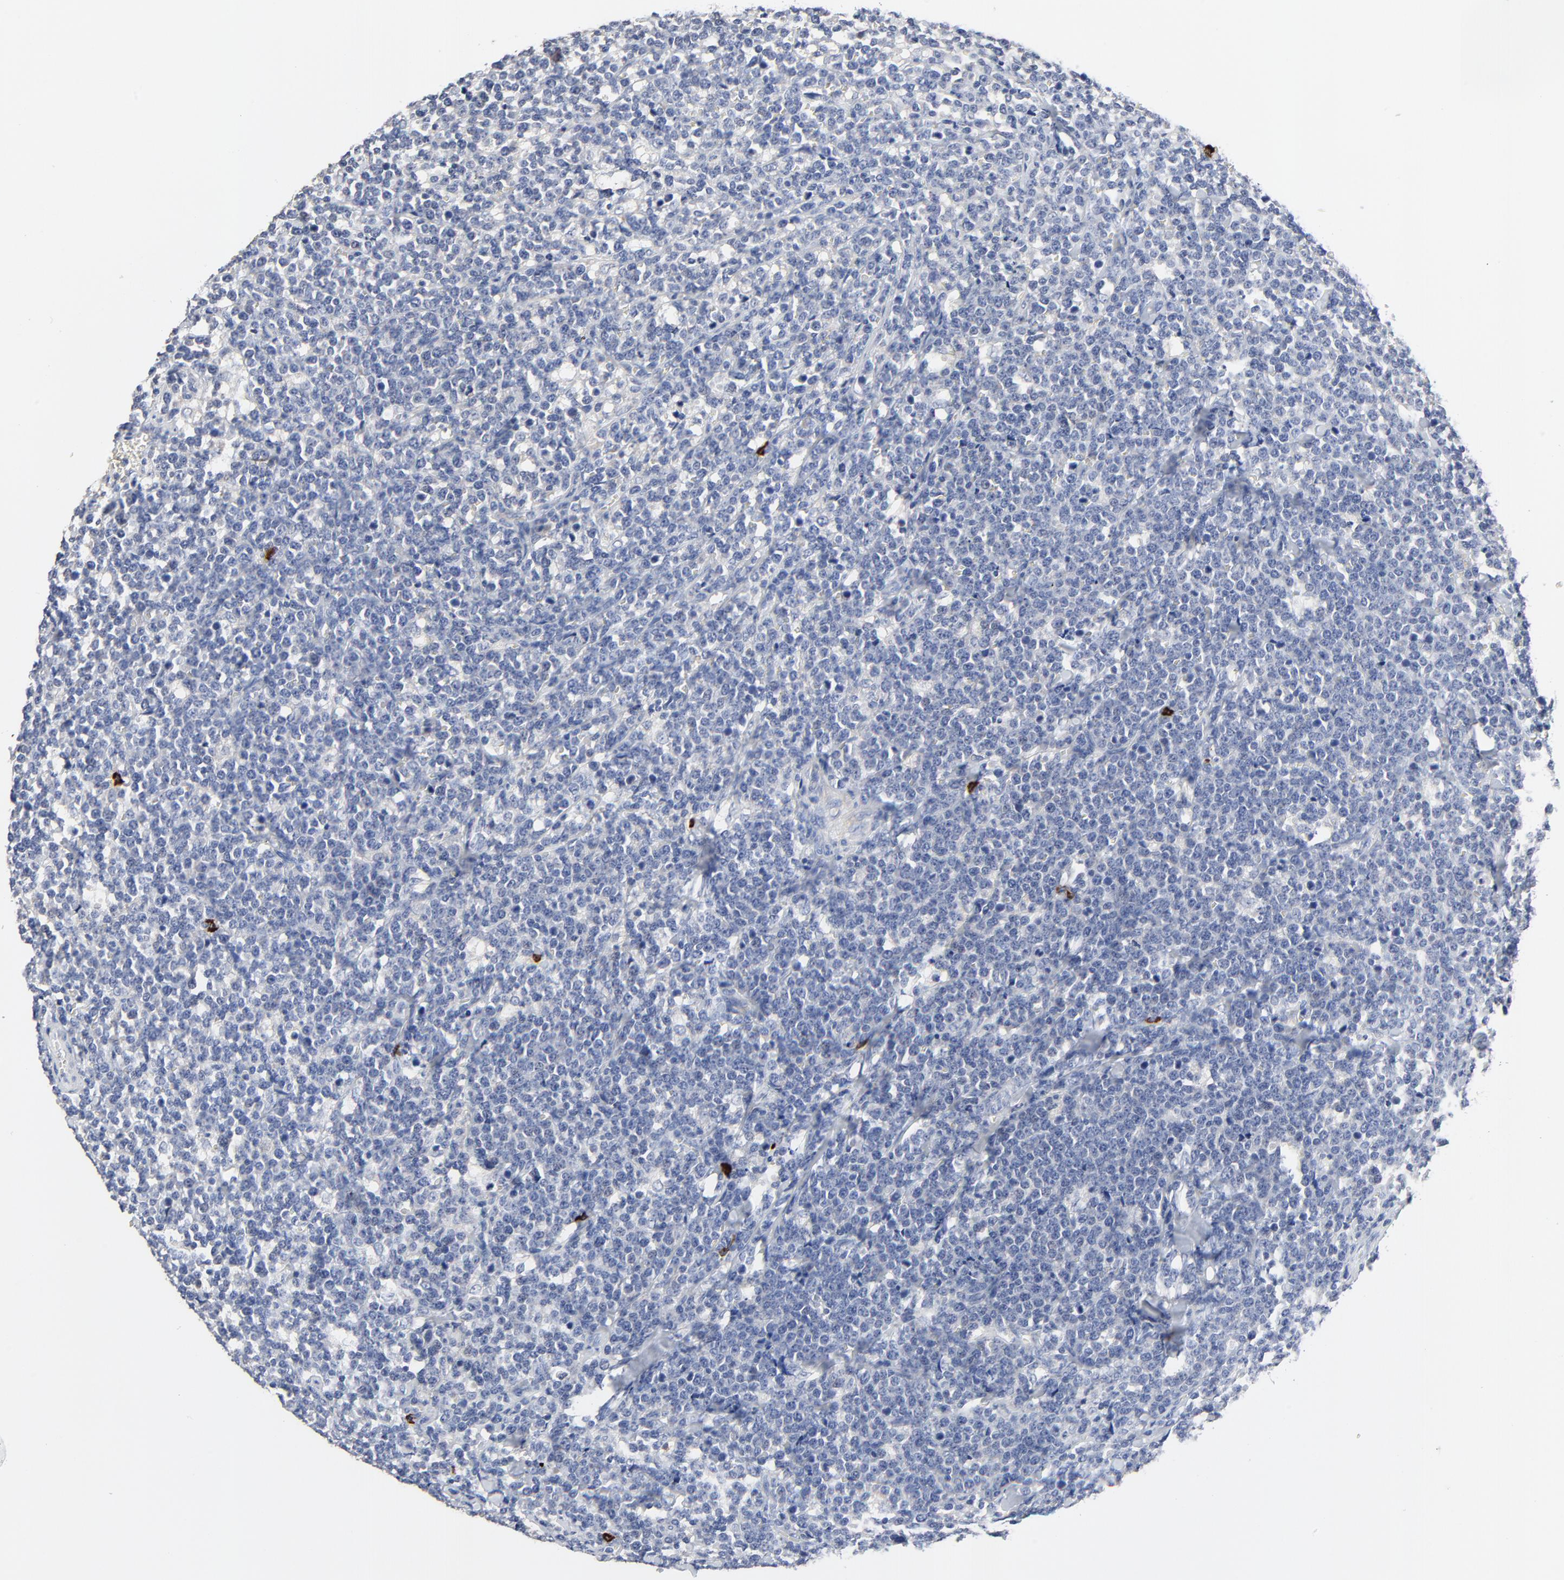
{"staining": {"intensity": "negative", "quantity": "none", "location": "none"}, "tissue": "lymphoma", "cell_type": "Tumor cells", "image_type": "cancer", "snomed": [{"axis": "morphology", "description": "Malignant lymphoma, non-Hodgkin's type, High grade"}, {"axis": "topography", "description": "Small intestine"}, {"axis": "topography", "description": "Colon"}], "caption": "A photomicrograph of malignant lymphoma, non-Hodgkin's type (high-grade) stained for a protein shows no brown staining in tumor cells. The staining was performed using DAB to visualize the protein expression in brown, while the nuclei were stained in blue with hematoxylin (Magnification: 20x).", "gene": "FBXL5", "patient": {"sex": "male", "age": 8}}